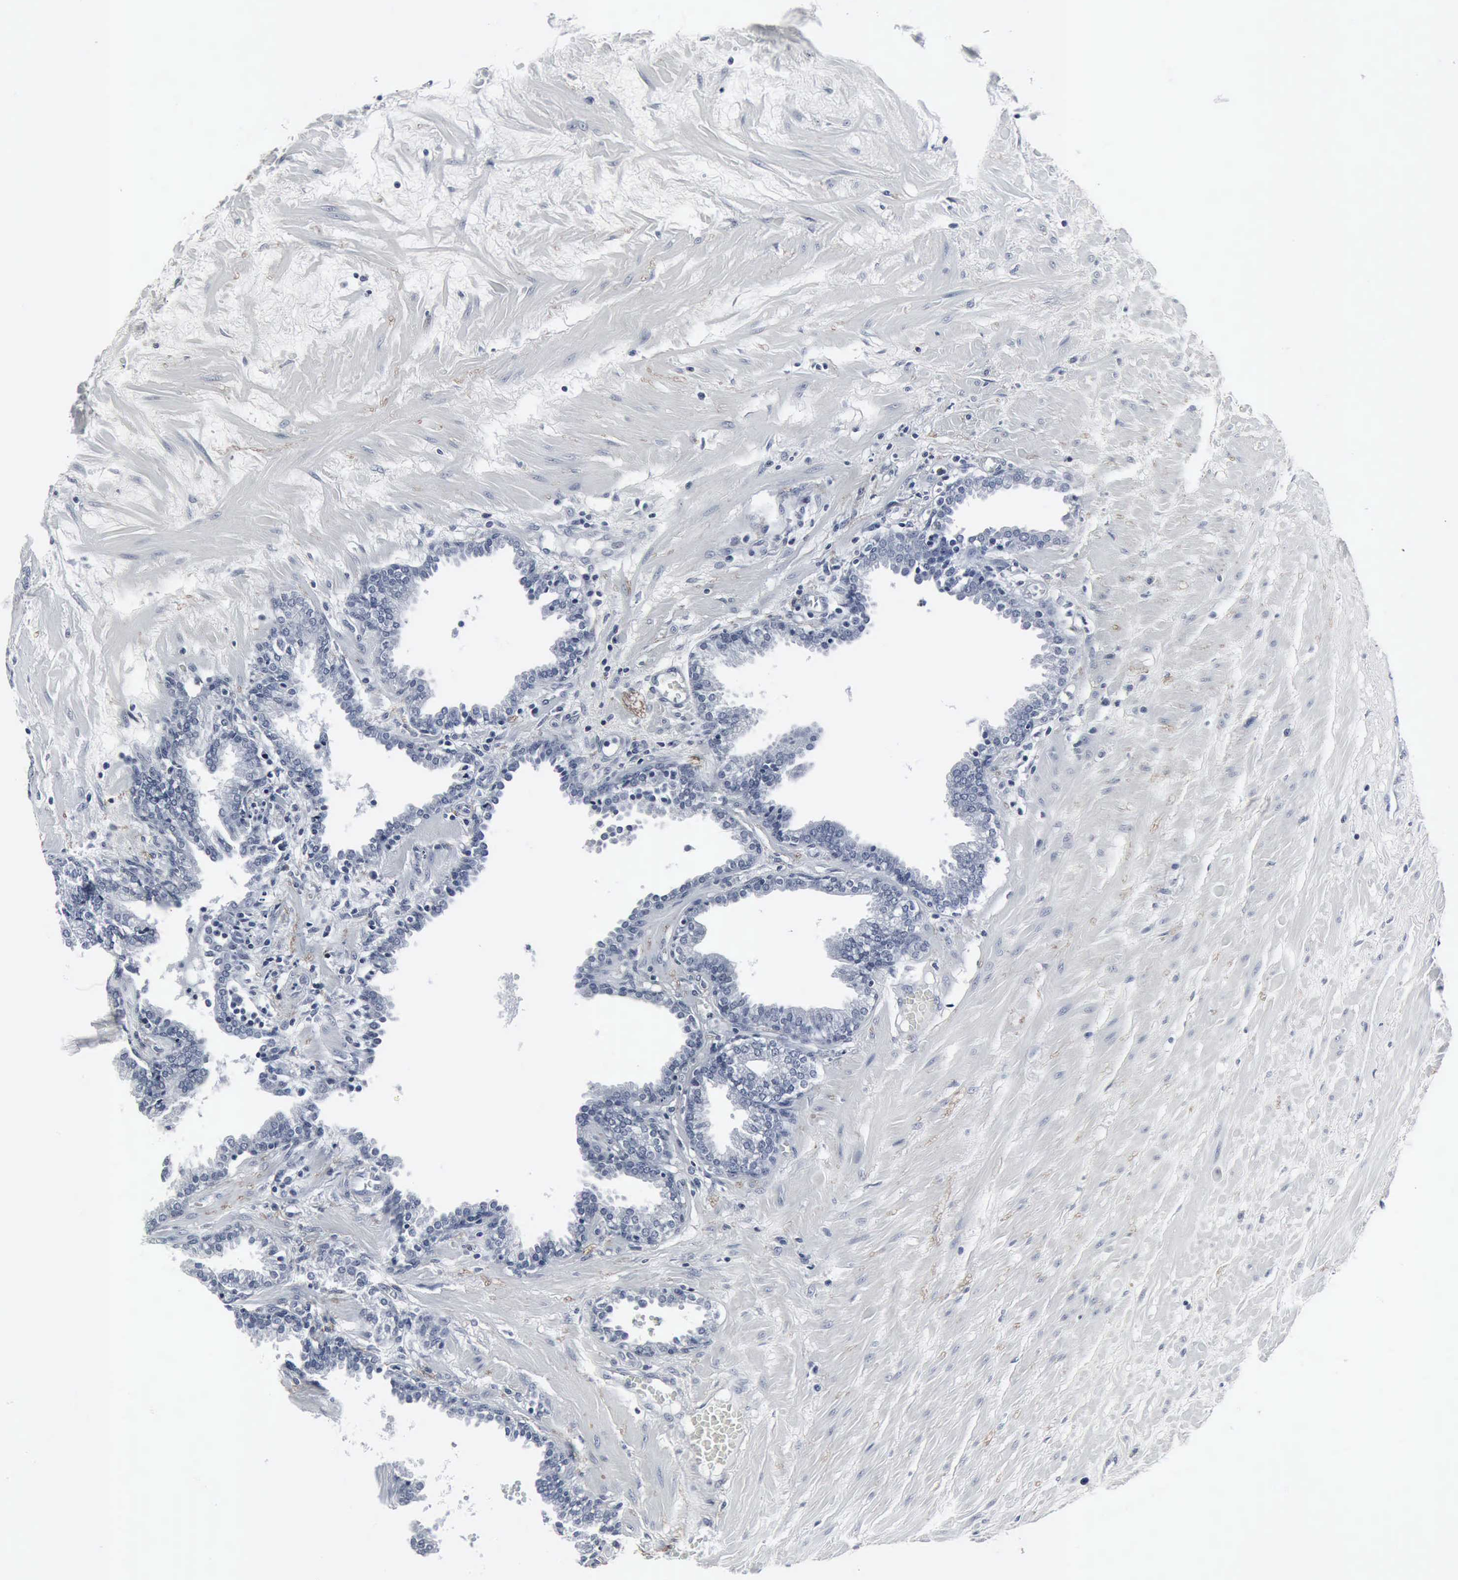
{"staining": {"intensity": "negative", "quantity": "none", "location": "none"}, "tissue": "prostate", "cell_type": "Glandular cells", "image_type": "normal", "snomed": [{"axis": "morphology", "description": "Normal tissue, NOS"}, {"axis": "topography", "description": "Prostate"}], "caption": "The immunohistochemistry histopathology image has no significant staining in glandular cells of prostate. (Stains: DAB immunohistochemistry (IHC) with hematoxylin counter stain, Microscopy: brightfield microscopy at high magnification).", "gene": "SNAP25", "patient": {"sex": "male", "age": 64}}